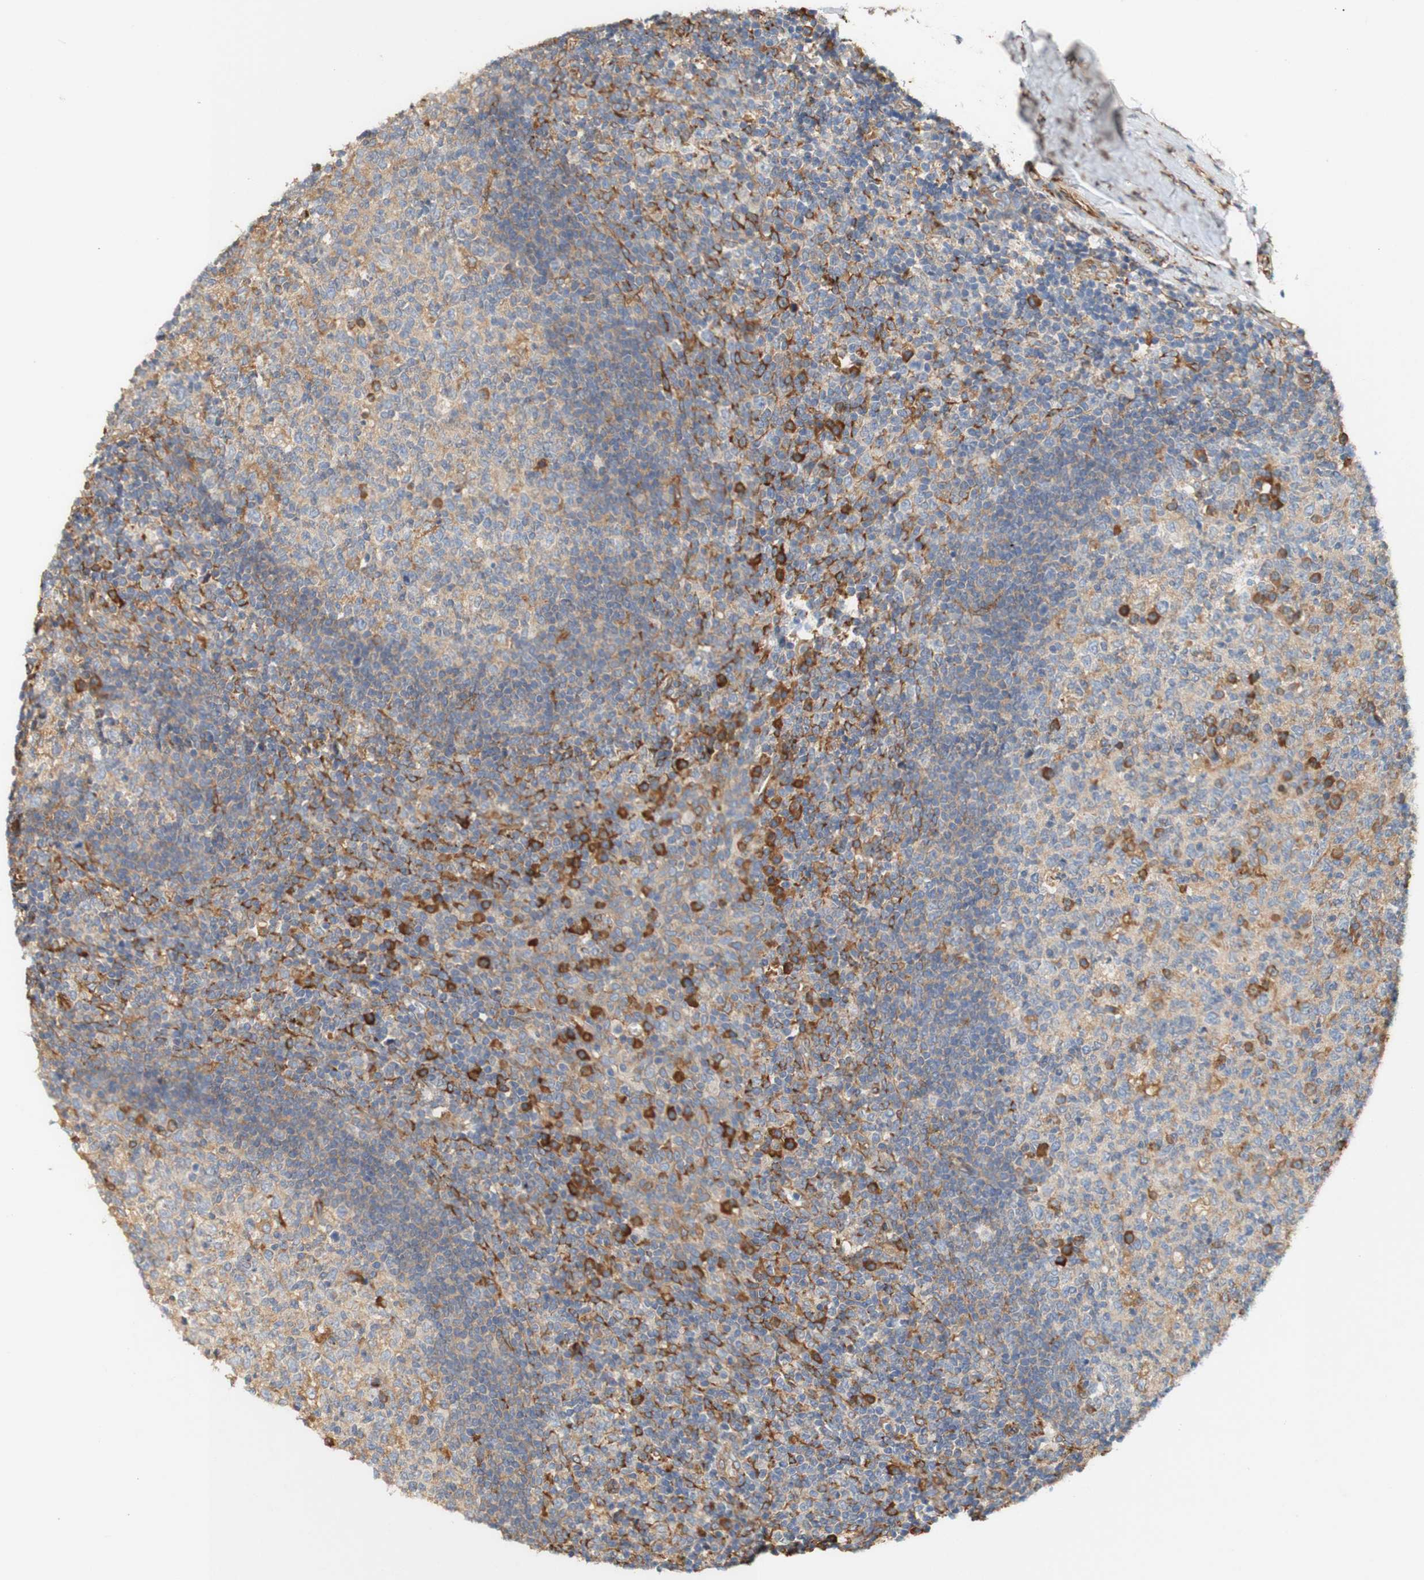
{"staining": {"intensity": "weak", "quantity": "25%-75%", "location": "cytoplasmic/membranous"}, "tissue": "tonsil", "cell_type": "Germinal center cells", "image_type": "normal", "snomed": [{"axis": "morphology", "description": "Normal tissue, NOS"}, {"axis": "topography", "description": "Tonsil"}], "caption": "This is an image of immunohistochemistry staining of normal tonsil, which shows weak positivity in the cytoplasmic/membranous of germinal center cells.", "gene": "EIF2AK4", "patient": {"sex": "female", "age": 19}}